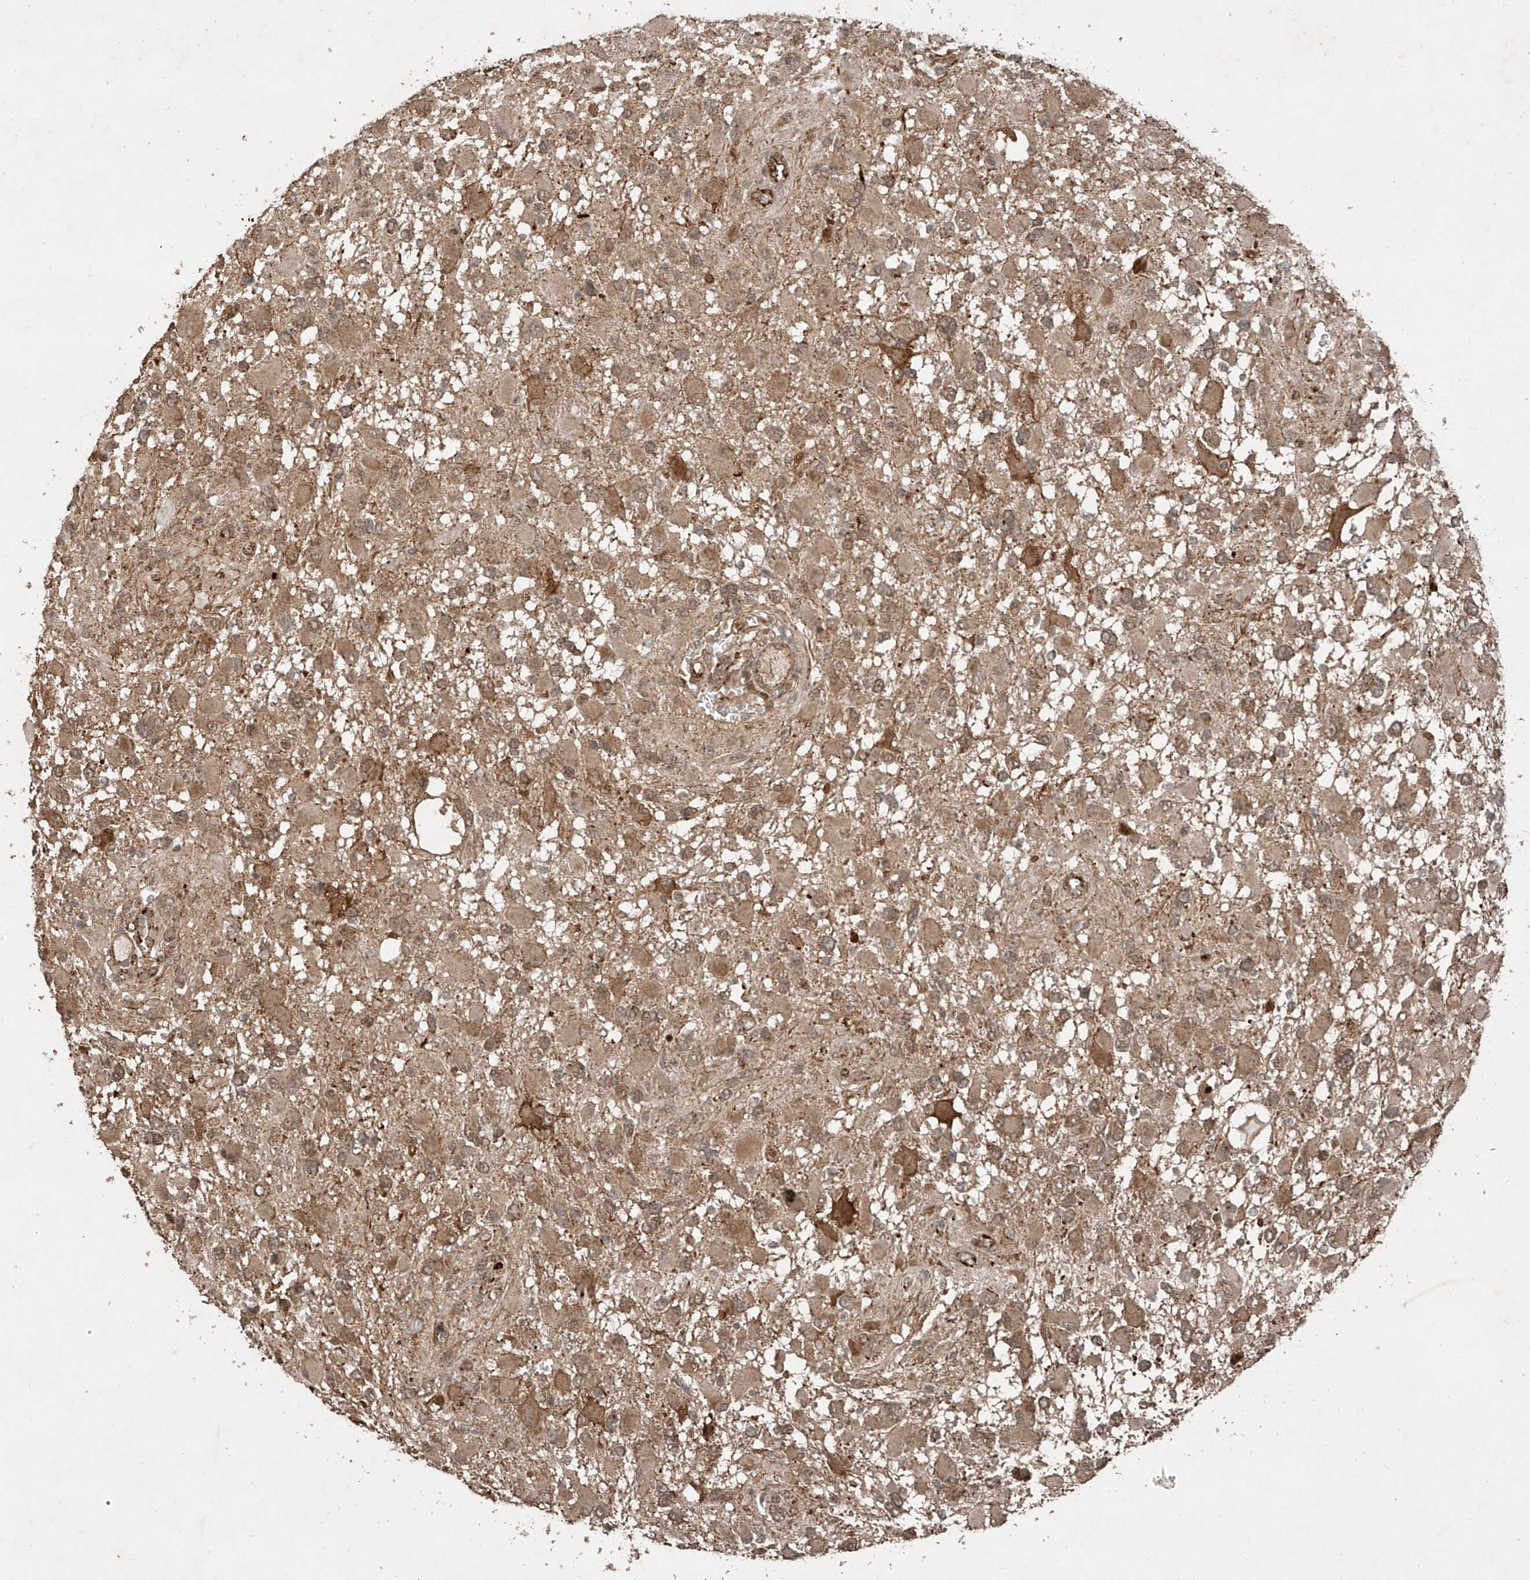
{"staining": {"intensity": "moderate", "quantity": "25%-75%", "location": "cytoplasmic/membranous,nuclear"}, "tissue": "glioma", "cell_type": "Tumor cells", "image_type": "cancer", "snomed": [{"axis": "morphology", "description": "Glioma, malignant, High grade"}, {"axis": "topography", "description": "Brain"}], "caption": "An image showing moderate cytoplasmic/membranous and nuclear positivity in approximately 25%-75% of tumor cells in malignant glioma (high-grade), as visualized by brown immunohistochemical staining.", "gene": "ZNF620", "patient": {"sex": "male", "age": 53}}